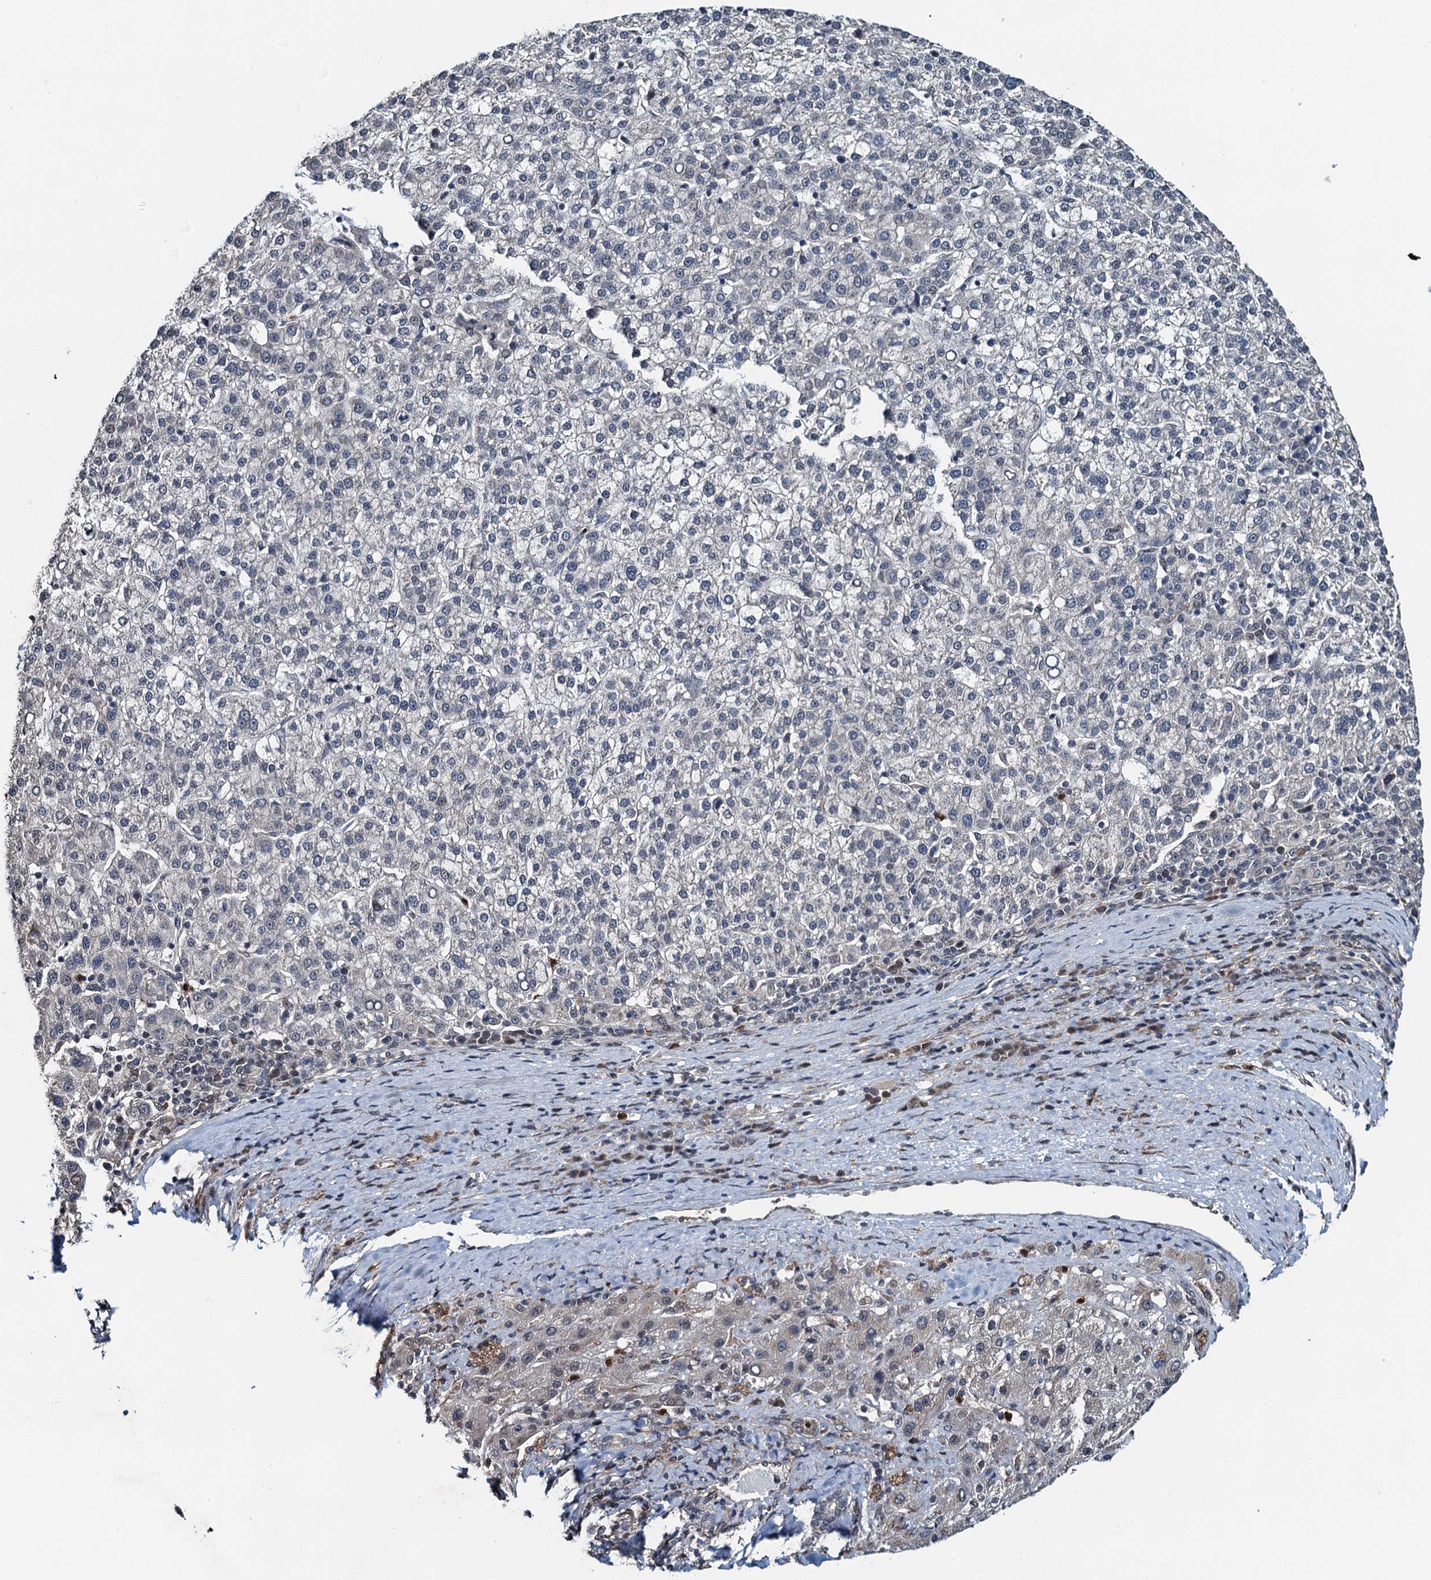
{"staining": {"intensity": "negative", "quantity": "none", "location": "none"}, "tissue": "liver cancer", "cell_type": "Tumor cells", "image_type": "cancer", "snomed": [{"axis": "morphology", "description": "Carcinoma, Hepatocellular, NOS"}, {"axis": "topography", "description": "Liver"}], "caption": "Tumor cells are negative for protein expression in human hepatocellular carcinoma (liver). (DAB immunohistochemistry (IHC) with hematoxylin counter stain).", "gene": "WHAMM", "patient": {"sex": "female", "age": 58}}